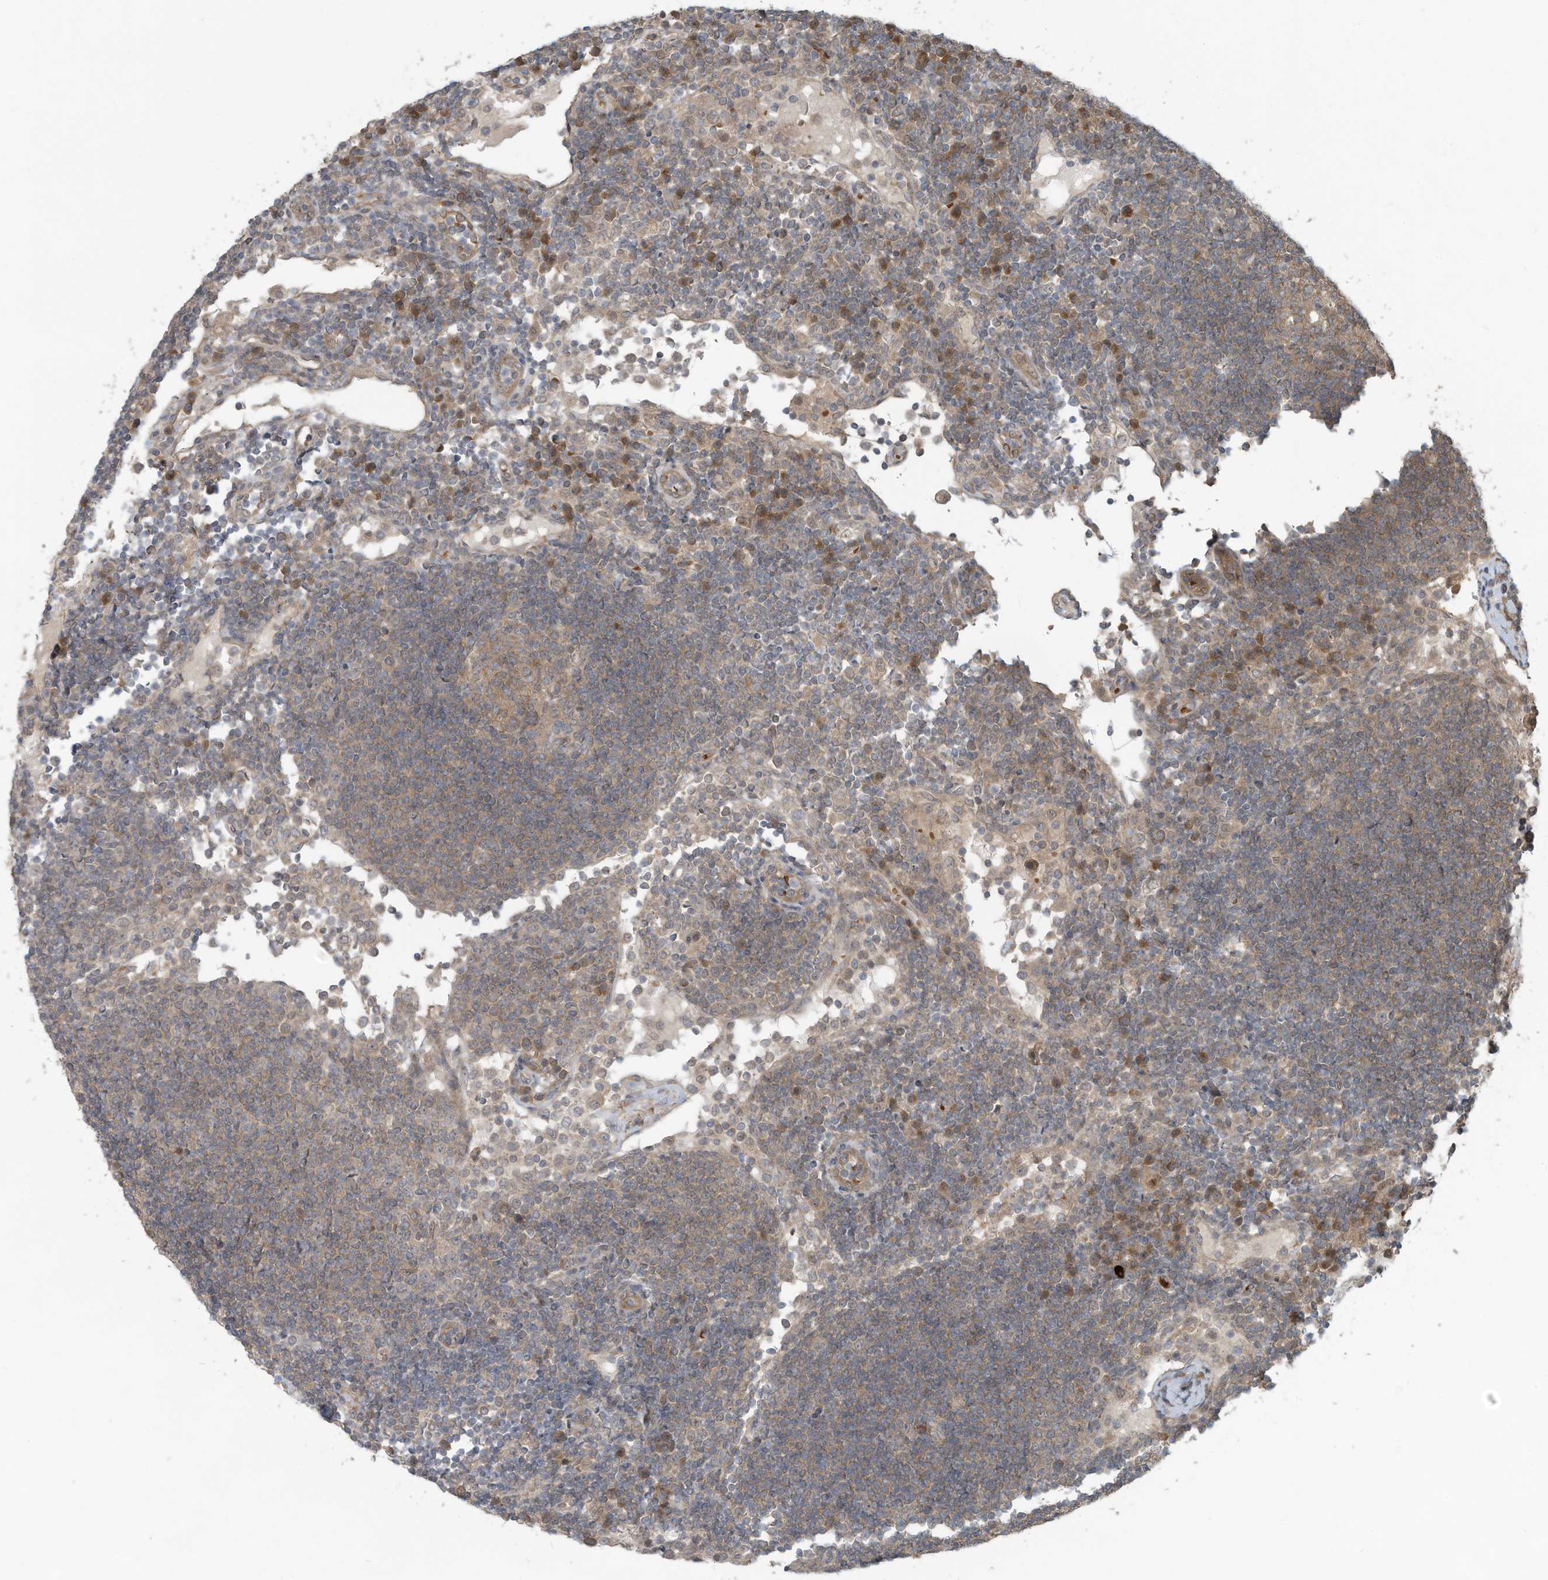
{"staining": {"intensity": "moderate", "quantity": "<25%", "location": "cytoplasmic/membranous"}, "tissue": "lymph node", "cell_type": "Germinal center cells", "image_type": "normal", "snomed": [{"axis": "morphology", "description": "Normal tissue, NOS"}, {"axis": "topography", "description": "Lymph node"}], "caption": "The immunohistochemical stain shows moderate cytoplasmic/membranous expression in germinal center cells of benign lymph node.", "gene": "ERI2", "patient": {"sex": "female", "age": 53}}